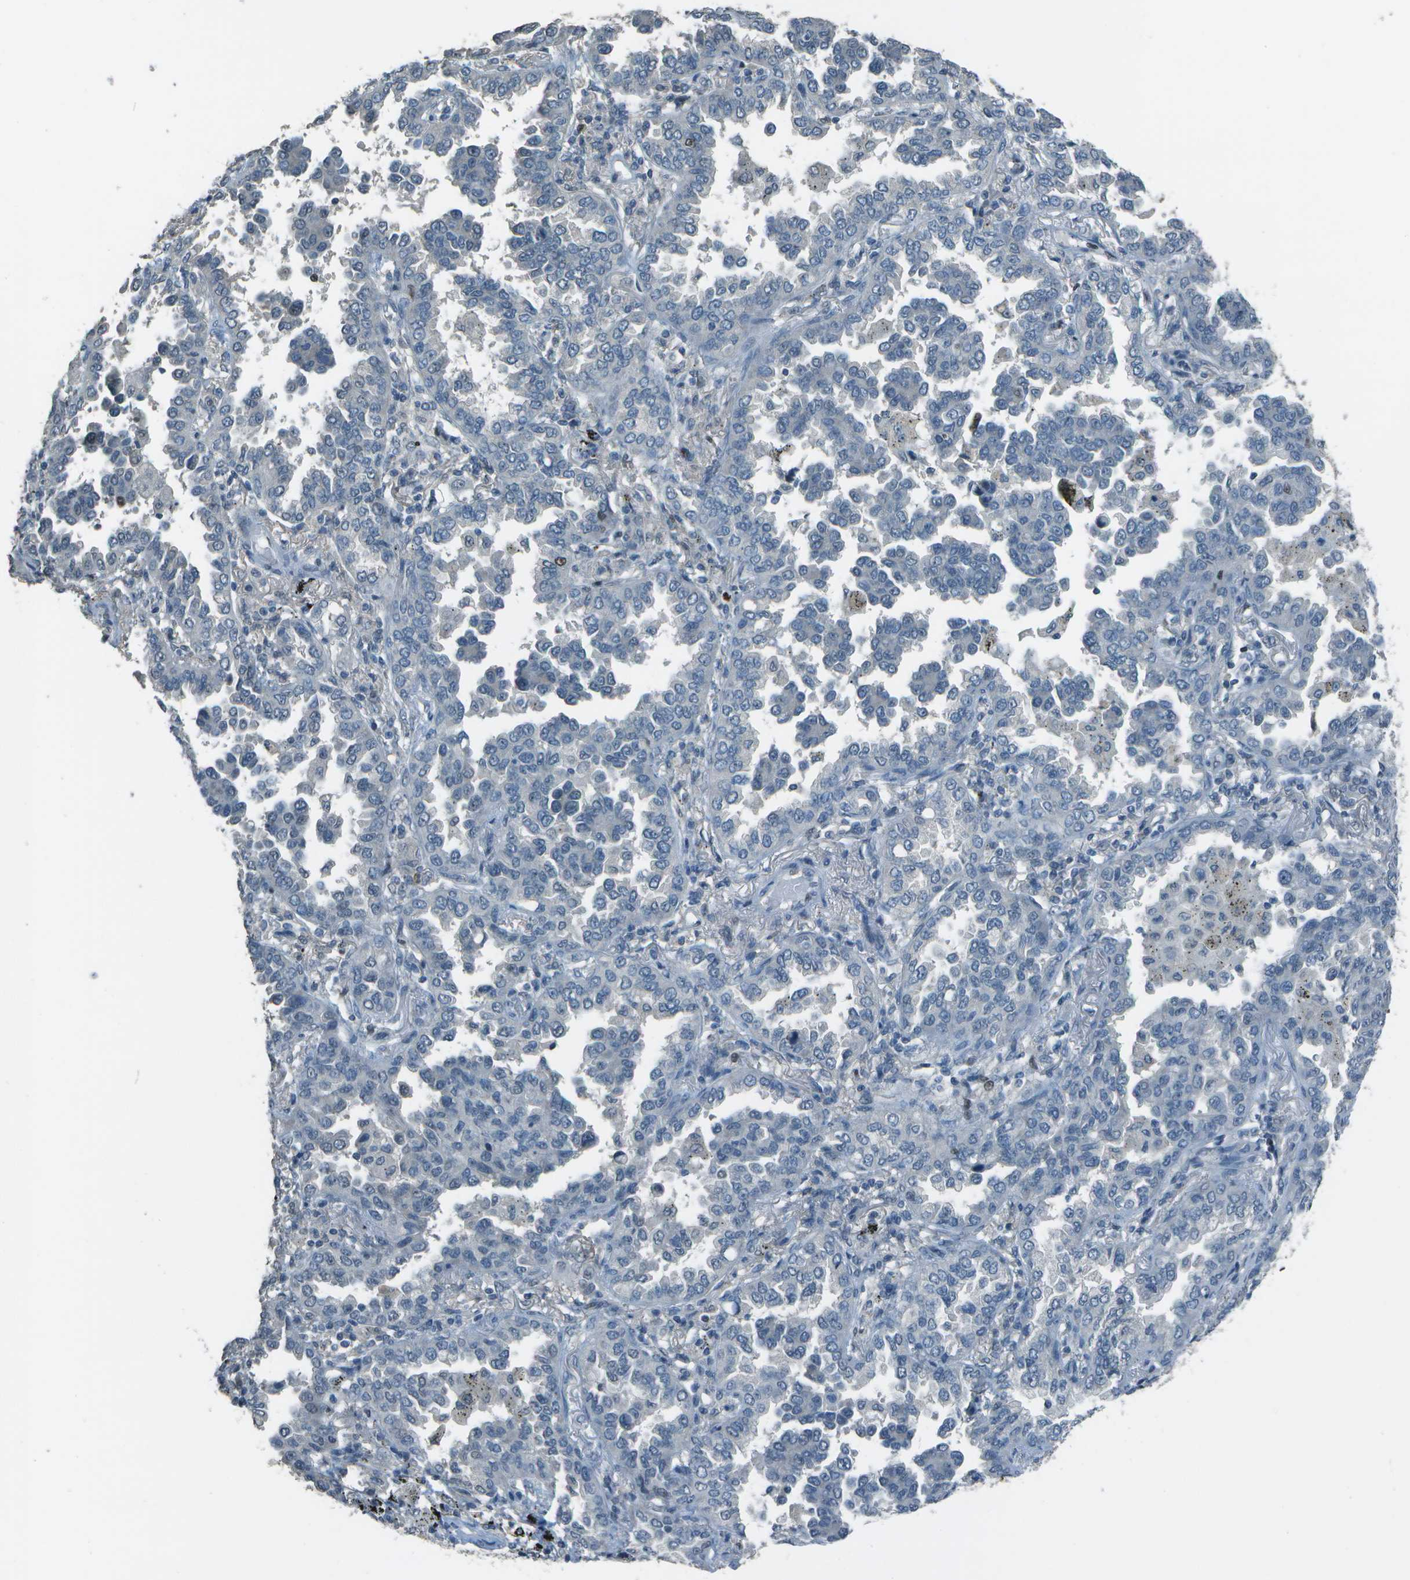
{"staining": {"intensity": "weak", "quantity": "<25%", "location": "nuclear"}, "tissue": "lung cancer", "cell_type": "Tumor cells", "image_type": "cancer", "snomed": [{"axis": "morphology", "description": "Normal tissue, NOS"}, {"axis": "morphology", "description": "Adenocarcinoma, NOS"}, {"axis": "topography", "description": "Lung"}], "caption": "Tumor cells show no significant expression in lung cancer (adenocarcinoma).", "gene": "DEPDC1", "patient": {"sex": "male", "age": 59}}